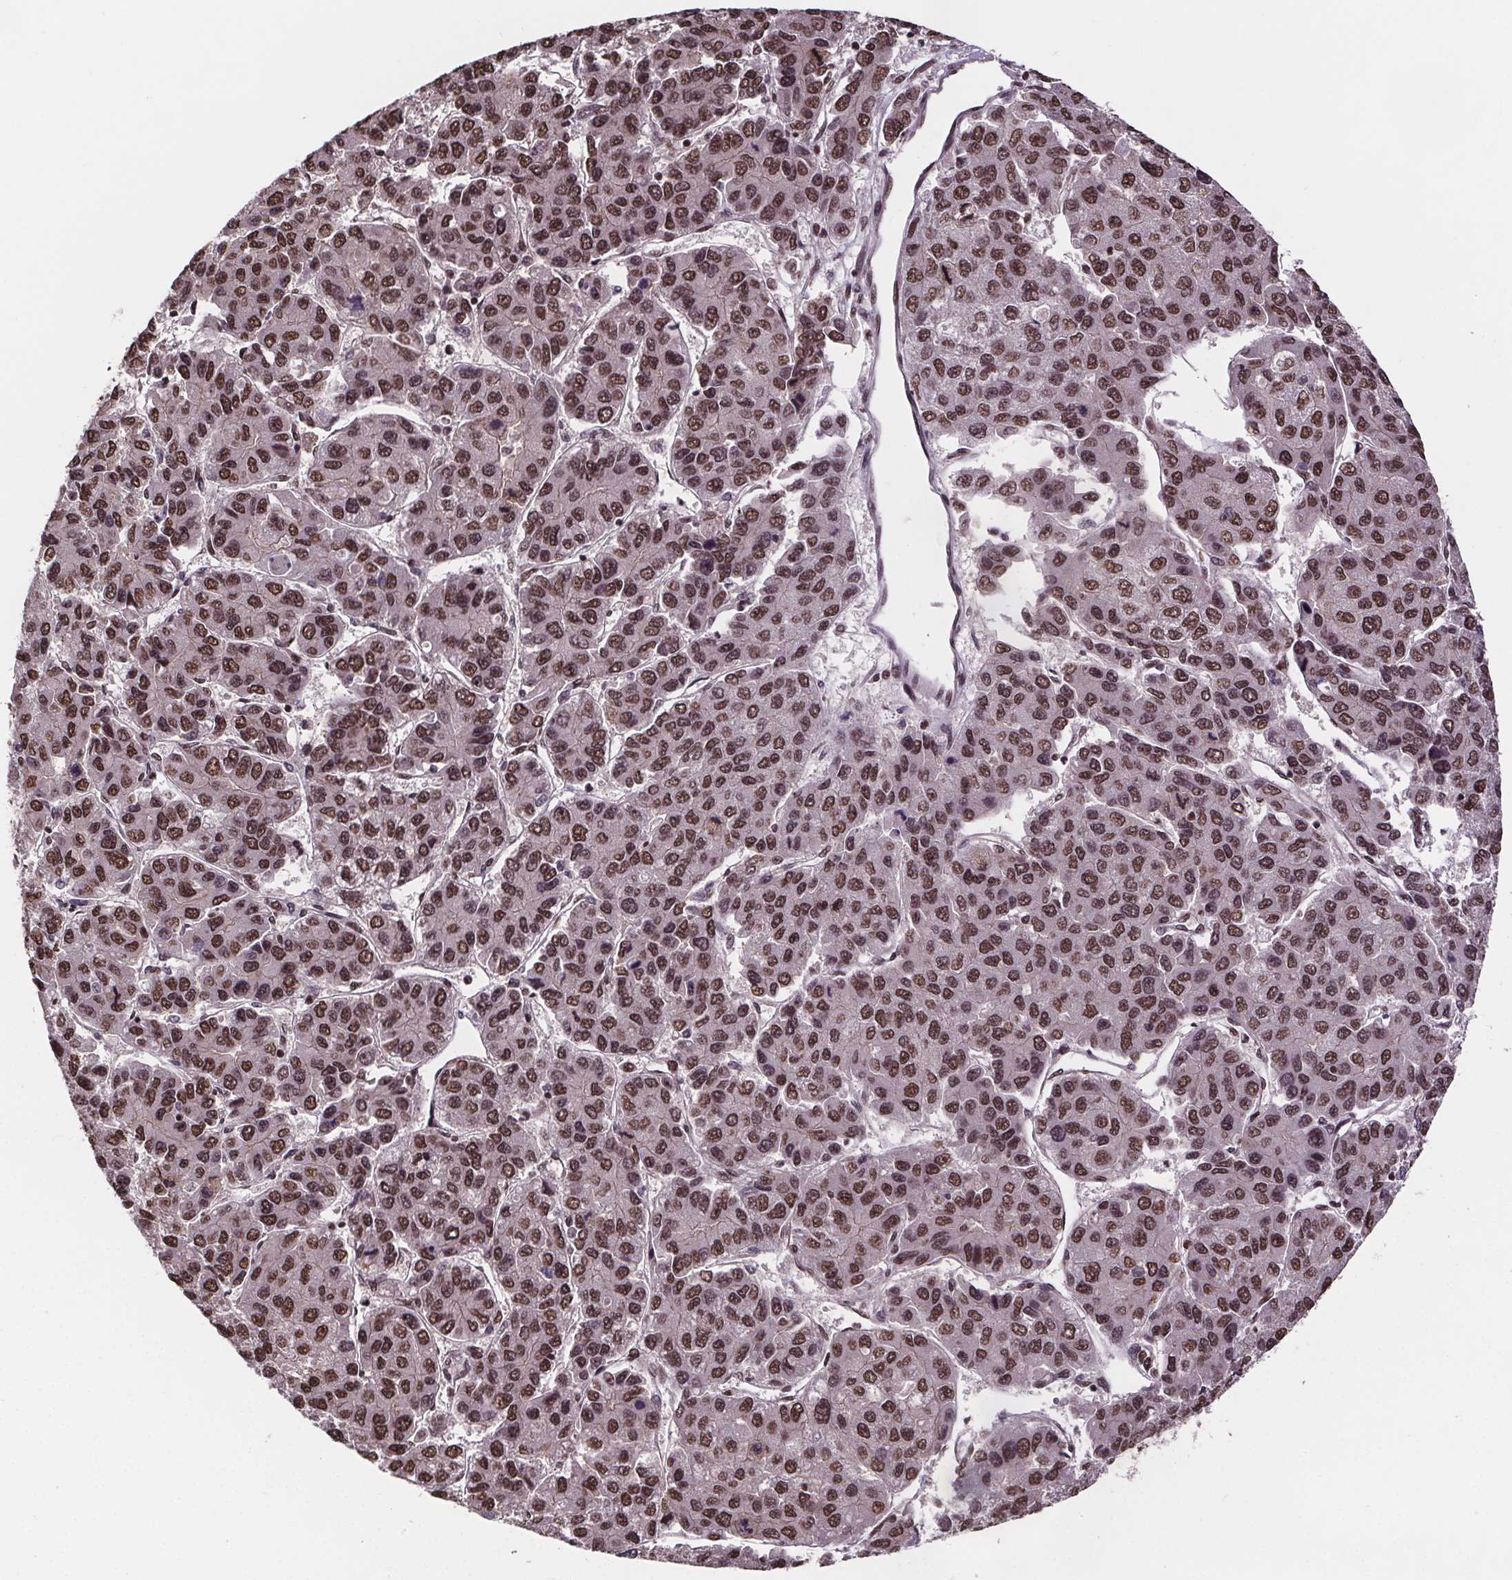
{"staining": {"intensity": "moderate", "quantity": ">75%", "location": "nuclear"}, "tissue": "liver cancer", "cell_type": "Tumor cells", "image_type": "cancer", "snomed": [{"axis": "morphology", "description": "Carcinoma, Hepatocellular, NOS"}, {"axis": "topography", "description": "Liver"}], "caption": "Human liver hepatocellular carcinoma stained with a protein marker reveals moderate staining in tumor cells.", "gene": "JARID2", "patient": {"sex": "female", "age": 66}}